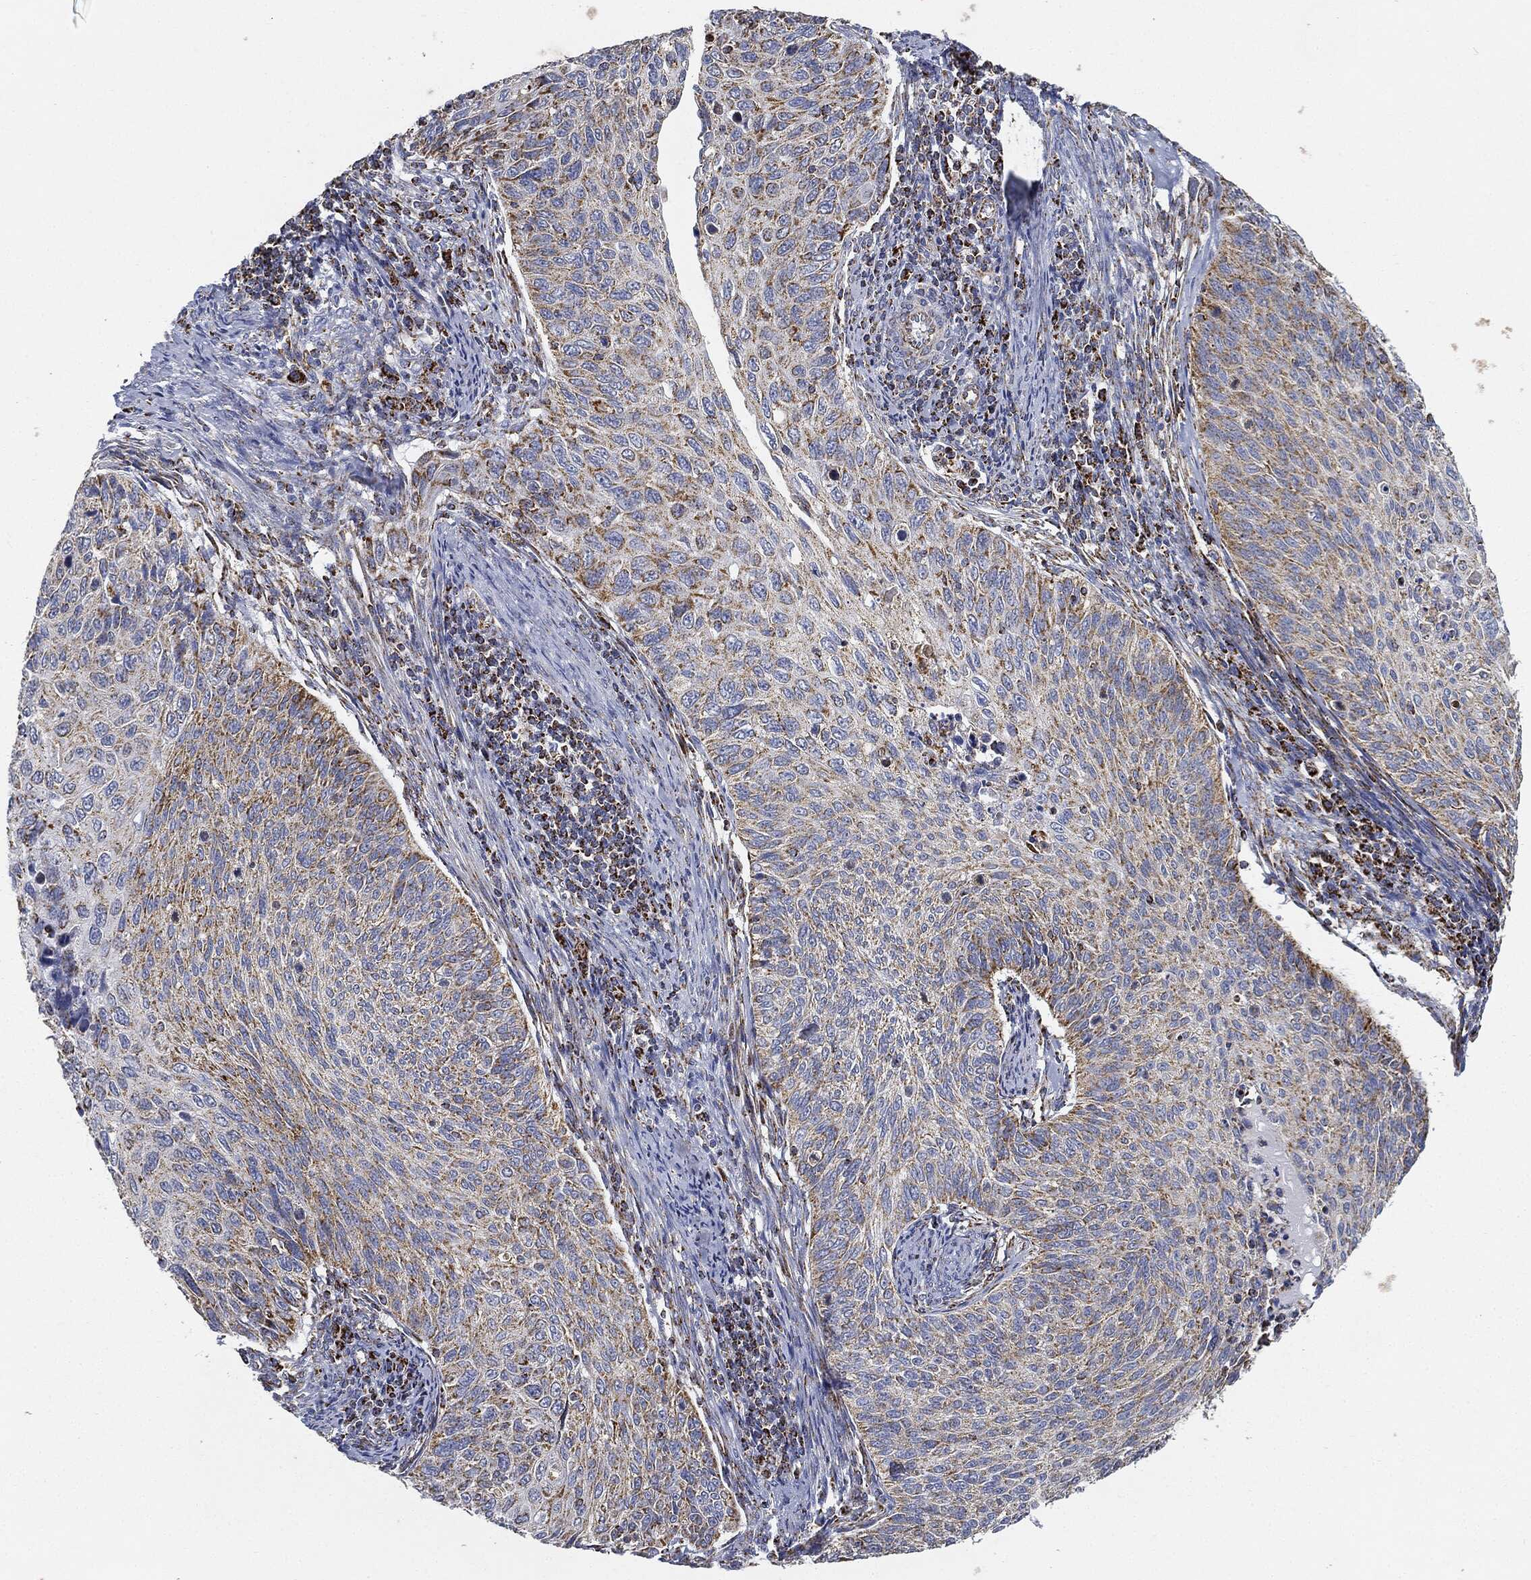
{"staining": {"intensity": "moderate", "quantity": "25%-75%", "location": "cytoplasmic/membranous"}, "tissue": "cervical cancer", "cell_type": "Tumor cells", "image_type": "cancer", "snomed": [{"axis": "morphology", "description": "Squamous cell carcinoma, NOS"}, {"axis": "topography", "description": "Cervix"}], "caption": "A micrograph showing moderate cytoplasmic/membranous expression in about 25%-75% of tumor cells in cervical squamous cell carcinoma, as visualized by brown immunohistochemical staining.", "gene": "CAPN15", "patient": {"sex": "female", "age": 70}}